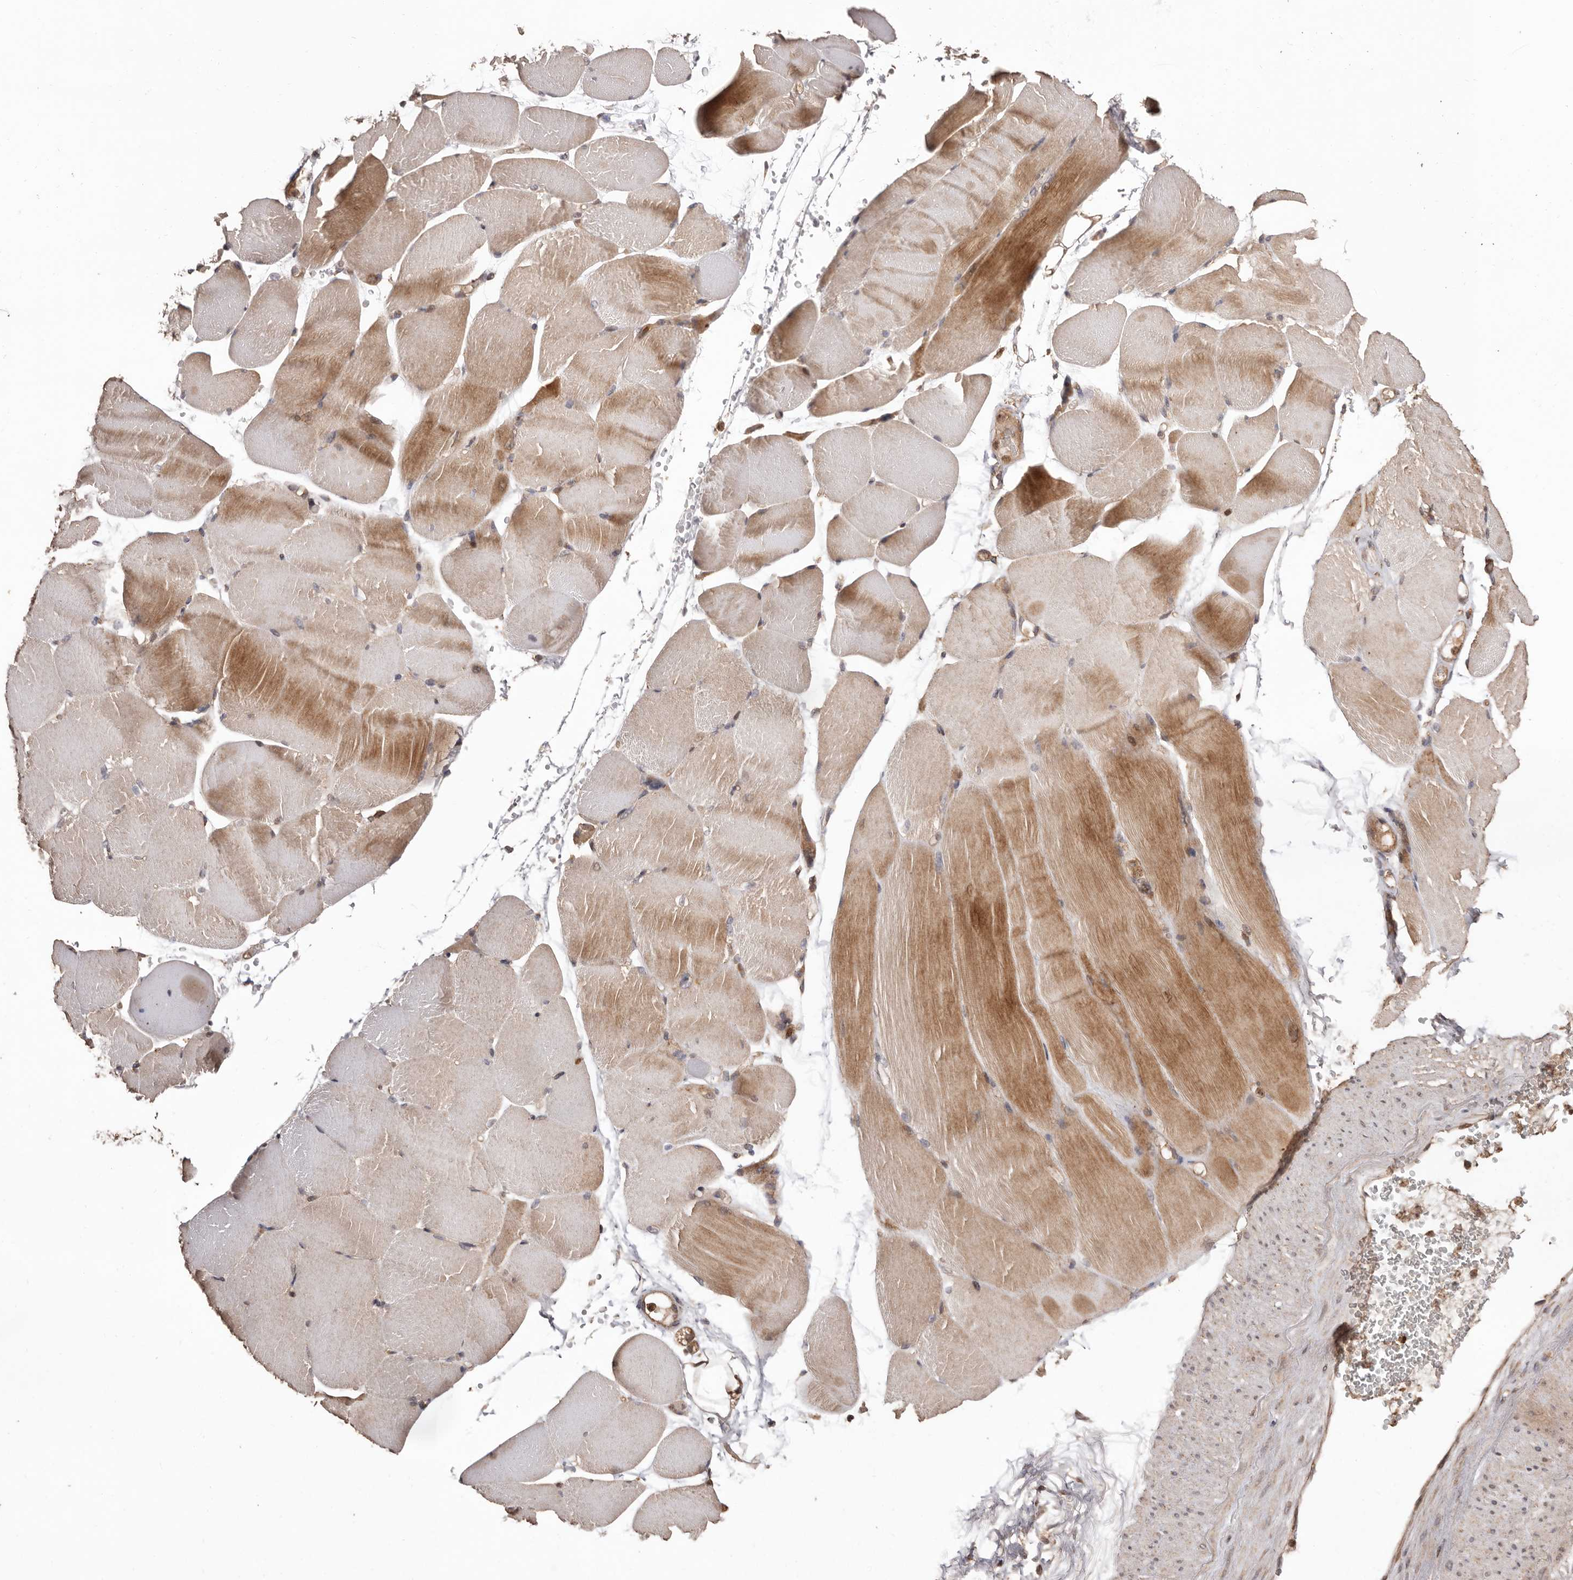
{"staining": {"intensity": "moderate", "quantity": "25%-75%", "location": "cytoplasmic/membranous"}, "tissue": "skeletal muscle", "cell_type": "Myocytes", "image_type": "normal", "snomed": [{"axis": "morphology", "description": "Normal tissue, NOS"}, {"axis": "topography", "description": "Skeletal muscle"}, {"axis": "topography", "description": "Parathyroid gland"}], "caption": "A brown stain shows moderate cytoplasmic/membranous staining of a protein in myocytes of unremarkable human skeletal muscle. (DAB = brown stain, brightfield microscopy at high magnification).", "gene": "RWDD1", "patient": {"sex": "female", "age": 37}}